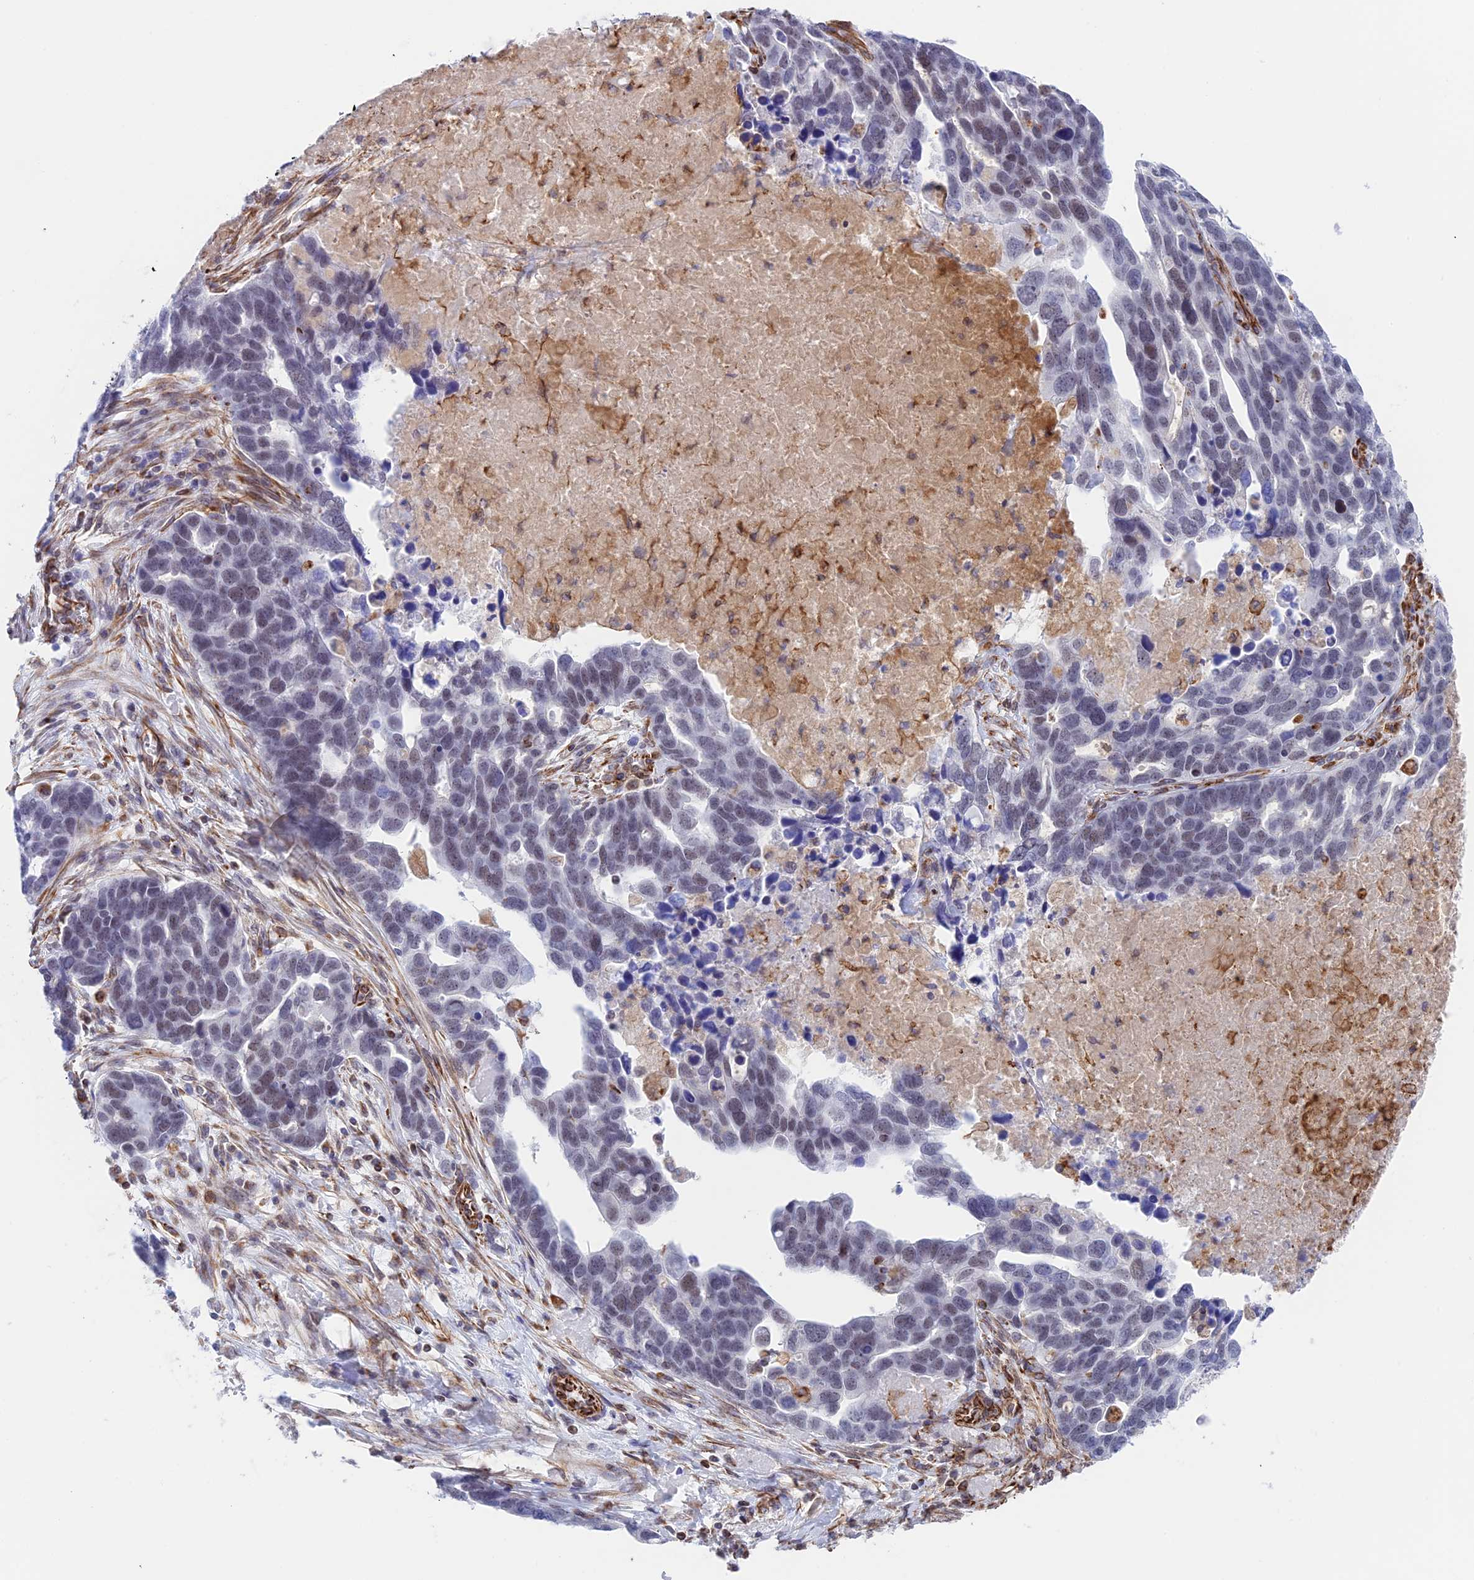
{"staining": {"intensity": "weak", "quantity": "25%-75%", "location": "nuclear"}, "tissue": "ovarian cancer", "cell_type": "Tumor cells", "image_type": "cancer", "snomed": [{"axis": "morphology", "description": "Cystadenocarcinoma, serous, NOS"}, {"axis": "topography", "description": "Ovary"}], "caption": "Protein expression analysis of human ovarian serous cystadenocarcinoma reveals weak nuclear positivity in about 25%-75% of tumor cells.", "gene": "ZNF652", "patient": {"sex": "female", "age": 54}}